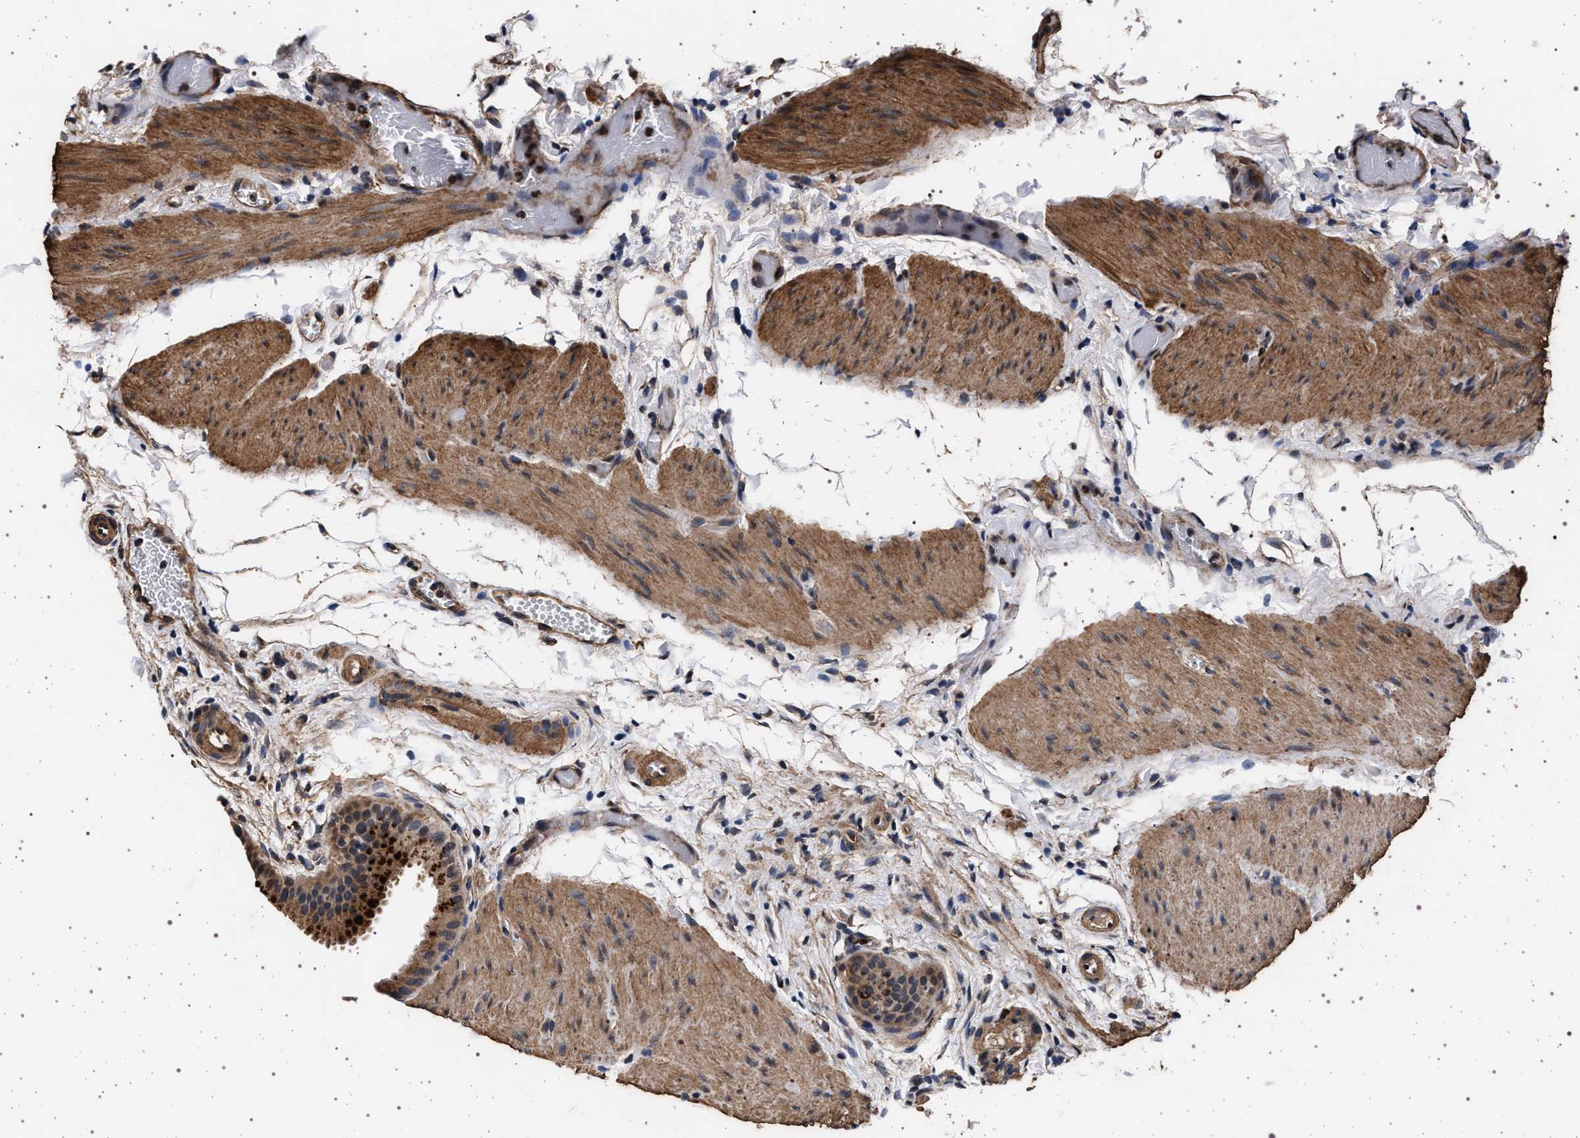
{"staining": {"intensity": "moderate", "quantity": ">75%", "location": "cytoplasmic/membranous"}, "tissue": "gallbladder", "cell_type": "Glandular cells", "image_type": "normal", "snomed": [{"axis": "morphology", "description": "Normal tissue, NOS"}, {"axis": "topography", "description": "Gallbladder"}], "caption": "IHC of normal gallbladder exhibits medium levels of moderate cytoplasmic/membranous expression in about >75% of glandular cells. Nuclei are stained in blue.", "gene": "KCNK6", "patient": {"sex": "female", "age": 64}}